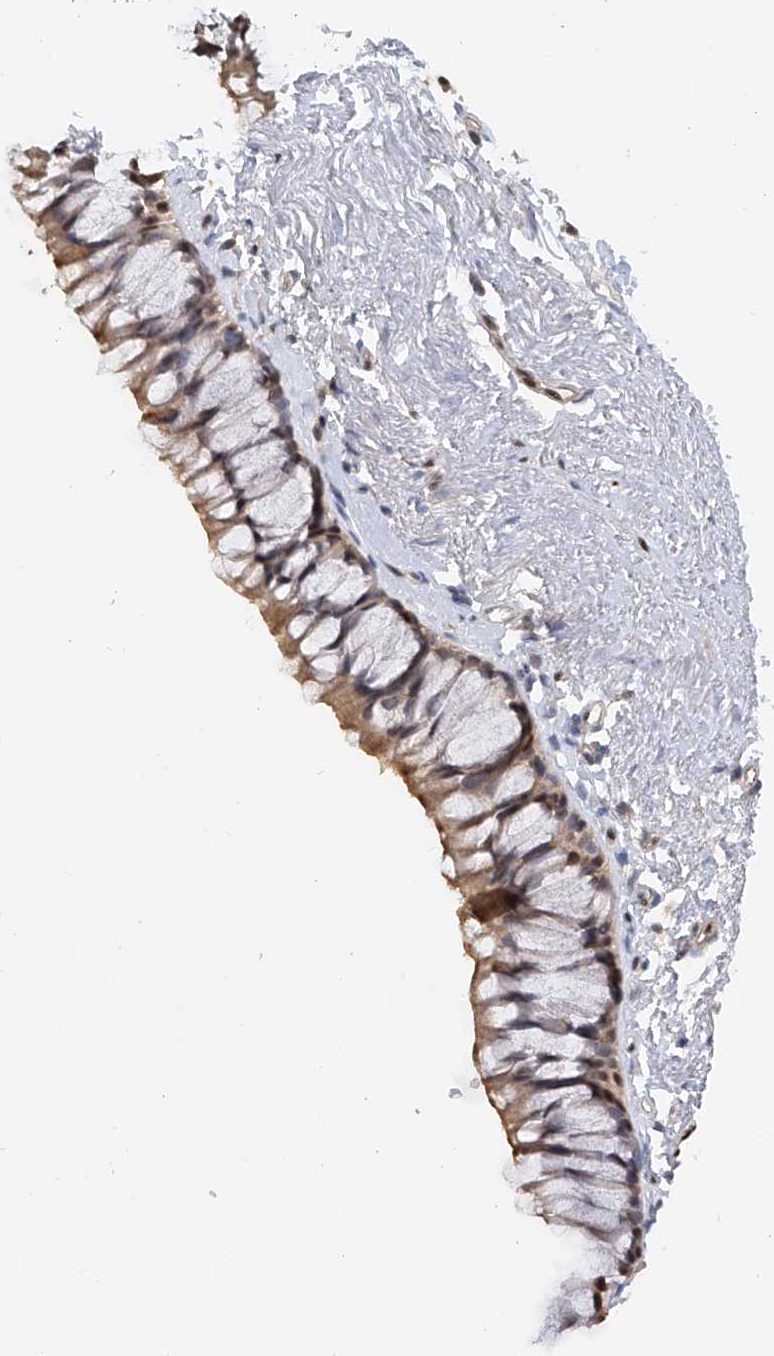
{"staining": {"intensity": "moderate", "quantity": ">75%", "location": "cytoplasmic/membranous,nuclear"}, "tissue": "bronchus", "cell_type": "Respiratory epithelial cells", "image_type": "normal", "snomed": [{"axis": "morphology", "description": "Normal tissue, NOS"}, {"axis": "topography", "description": "Cartilage tissue"}, {"axis": "topography", "description": "Bronchus"}], "caption": "Protein staining by IHC shows moderate cytoplasmic/membranous,nuclear staining in approximately >75% of respiratory epithelial cells in normal bronchus.", "gene": "PMM1", "patient": {"sex": "female", "age": 73}}